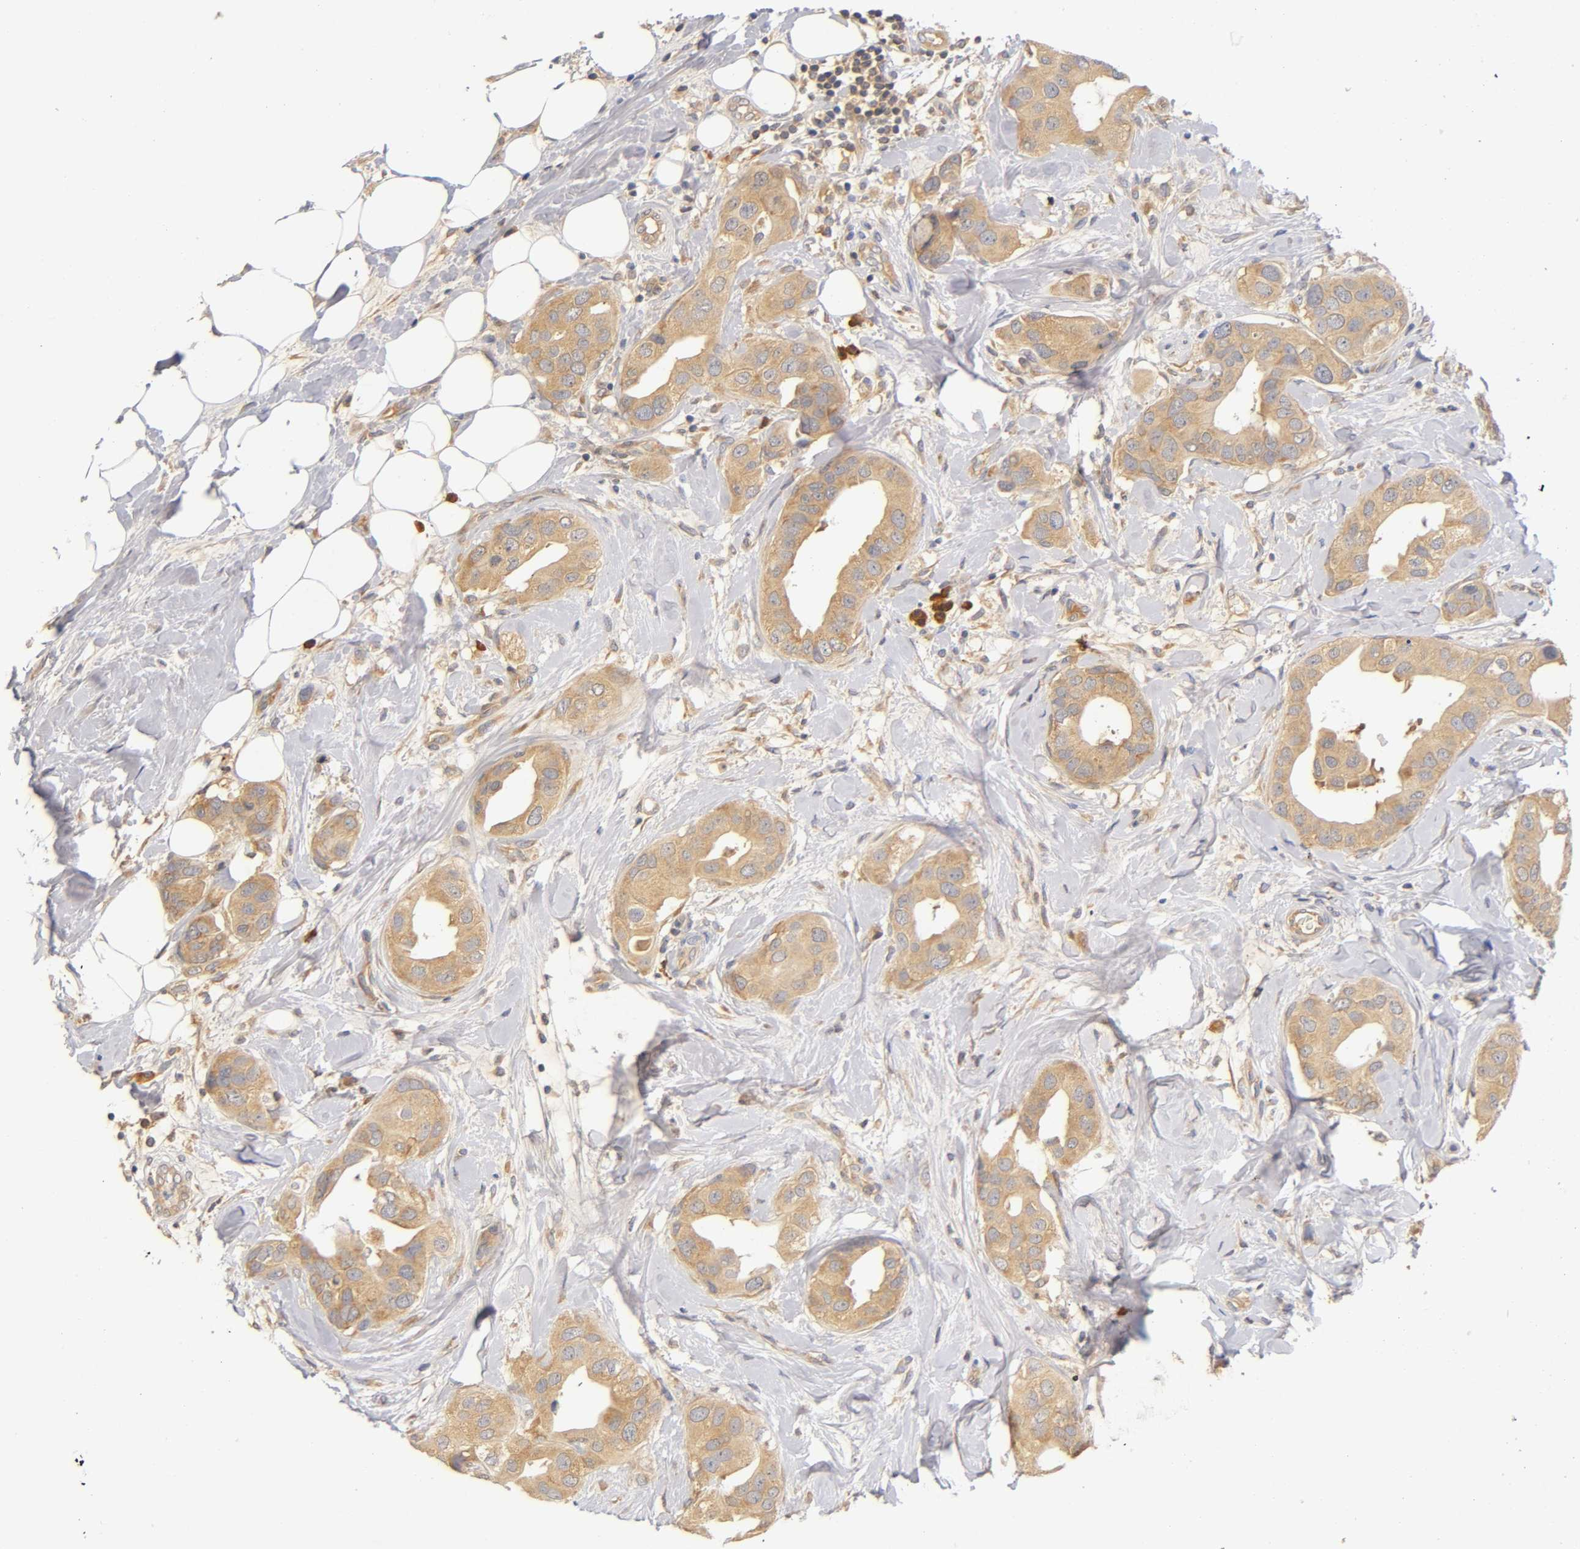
{"staining": {"intensity": "moderate", "quantity": ">75%", "location": "cytoplasmic/membranous"}, "tissue": "breast cancer", "cell_type": "Tumor cells", "image_type": "cancer", "snomed": [{"axis": "morphology", "description": "Duct carcinoma"}, {"axis": "topography", "description": "Breast"}], "caption": "Immunohistochemical staining of invasive ductal carcinoma (breast) reveals moderate cytoplasmic/membranous protein staining in approximately >75% of tumor cells.", "gene": "RPS29", "patient": {"sex": "female", "age": 40}}